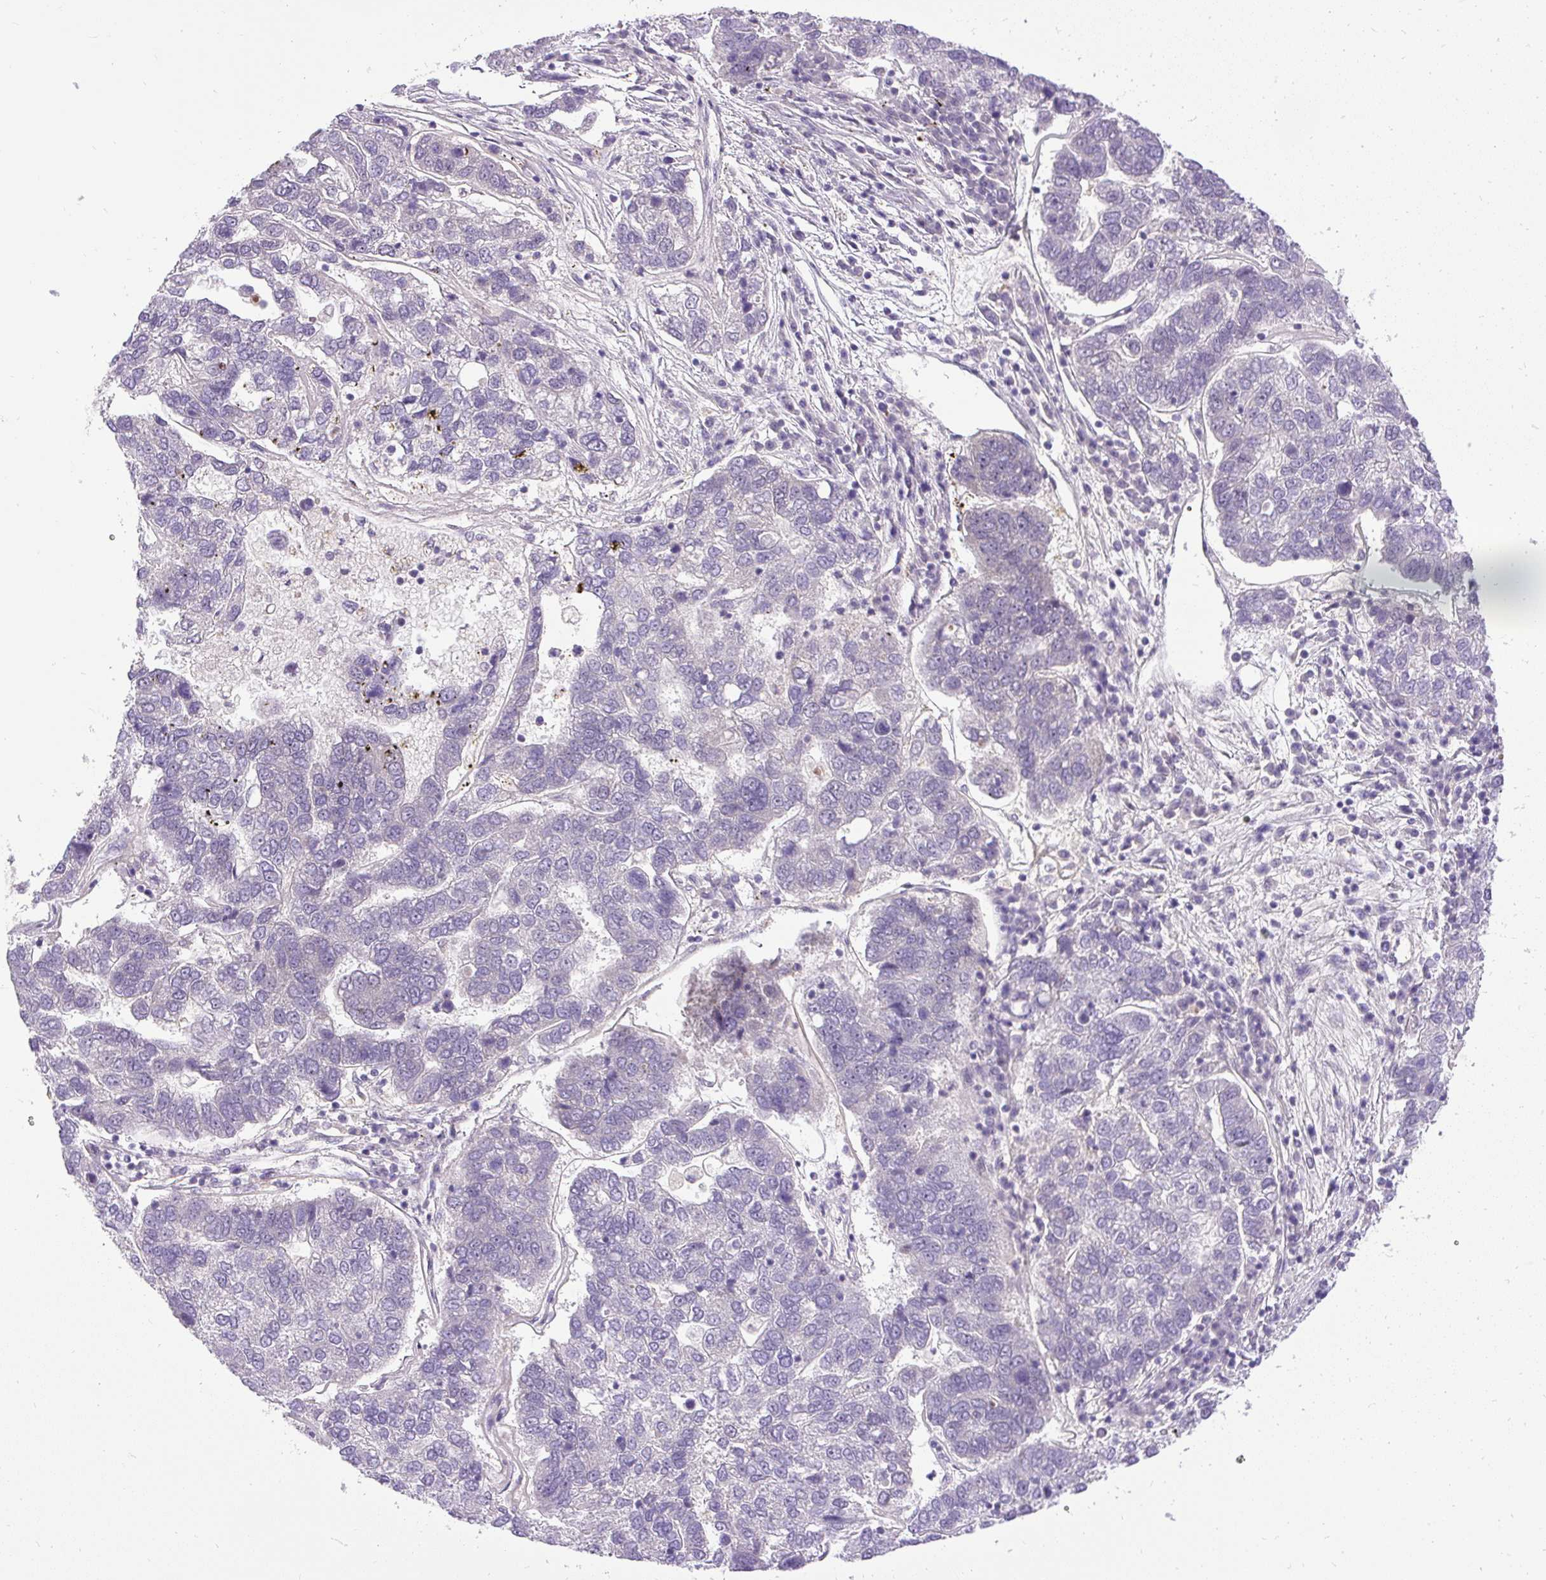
{"staining": {"intensity": "negative", "quantity": "none", "location": "none"}, "tissue": "pancreatic cancer", "cell_type": "Tumor cells", "image_type": "cancer", "snomed": [{"axis": "morphology", "description": "Adenocarcinoma, NOS"}, {"axis": "topography", "description": "Pancreas"}], "caption": "A micrograph of pancreatic adenocarcinoma stained for a protein exhibits no brown staining in tumor cells. (DAB (3,3'-diaminobenzidine) immunohistochemistry with hematoxylin counter stain).", "gene": "FAM117B", "patient": {"sex": "female", "age": 61}}